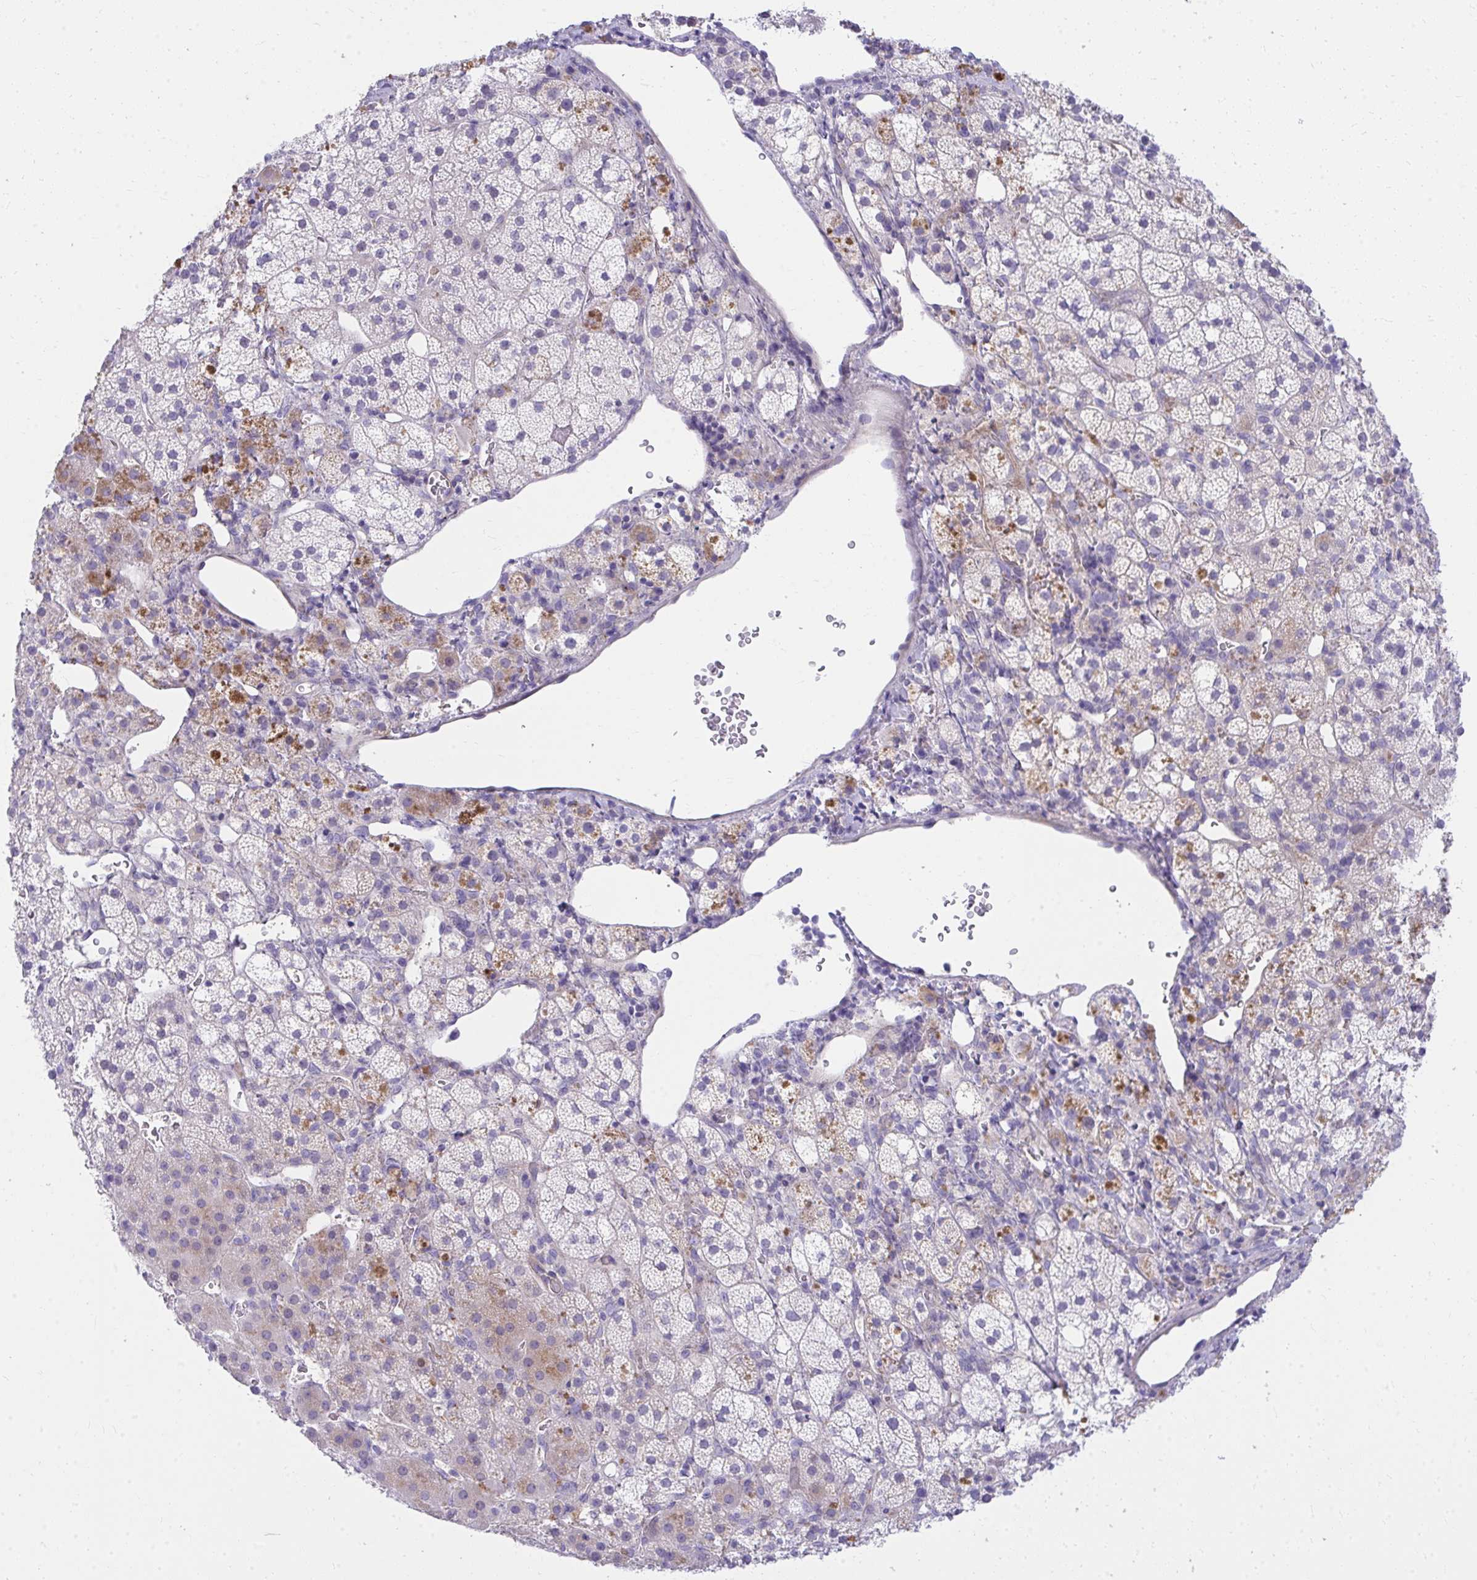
{"staining": {"intensity": "moderate", "quantity": "<25%", "location": "cytoplasmic/membranous"}, "tissue": "adrenal gland", "cell_type": "Glandular cells", "image_type": "normal", "snomed": [{"axis": "morphology", "description": "Normal tissue, NOS"}, {"axis": "topography", "description": "Adrenal gland"}], "caption": "Protein expression analysis of normal human adrenal gland reveals moderate cytoplasmic/membranous staining in approximately <25% of glandular cells. The staining is performed using DAB (3,3'-diaminobenzidine) brown chromogen to label protein expression. The nuclei are counter-stained blue using hematoxylin.", "gene": "LRRC36", "patient": {"sex": "male", "age": 53}}